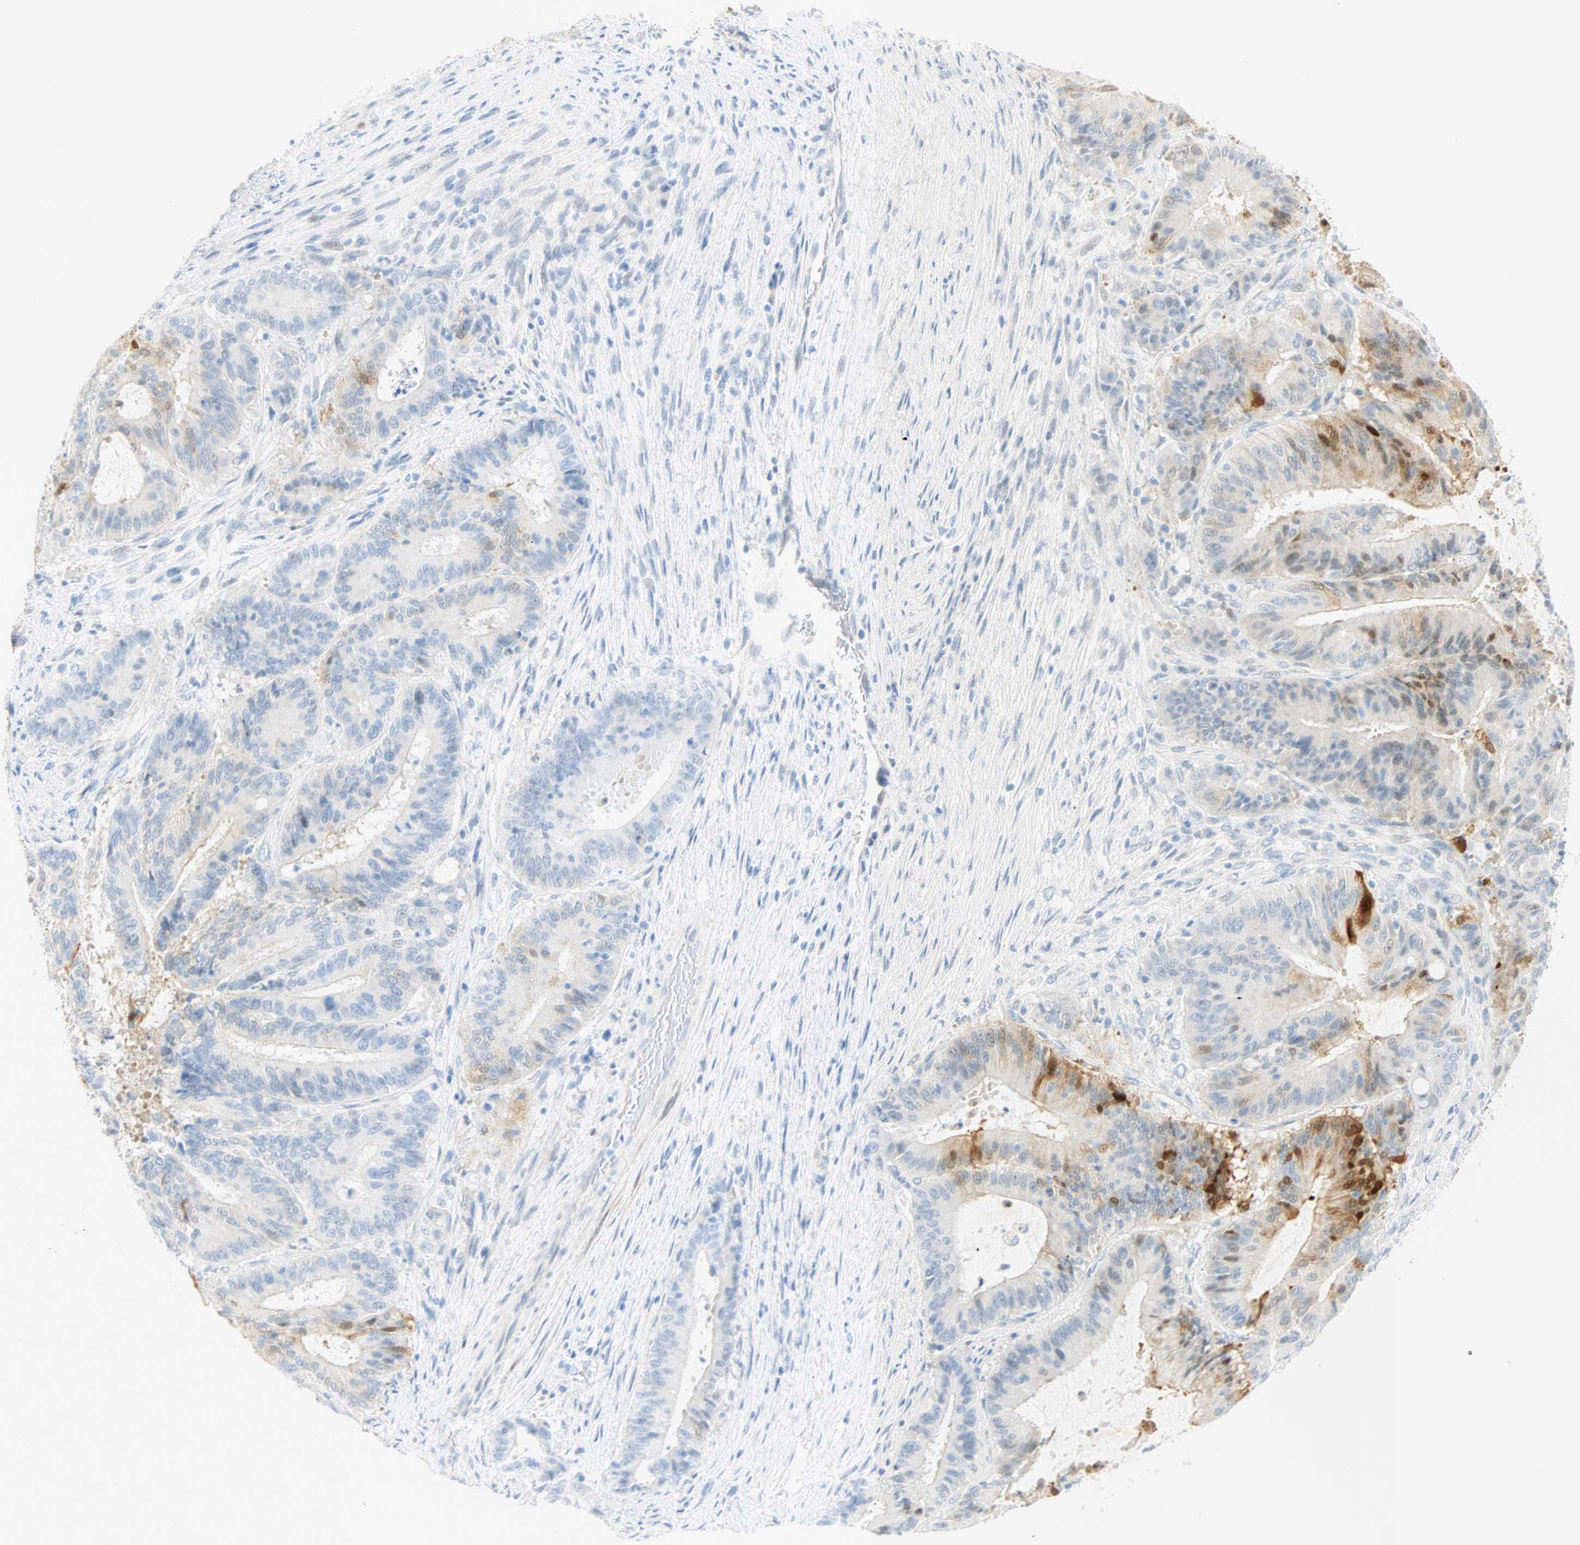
{"staining": {"intensity": "weak", "quantity": "<25%", "location": "cytoplasmic/membranous,nuclear"}, "tissue": "liver cancer", "cell_type": "Tumor cells", "image_type": "cancer", "snomed": [{"axis": "morphology", "description": "Cholangiocarcinoma"}, {"axis": "topography", "description": "Liver"}], "caption": "Protein analysis of liver cholangiocarcinoma shows no significant staining in tumor cells.", "gene": "SELENBP1", "patient": {"sex": "female", "age": 73}}